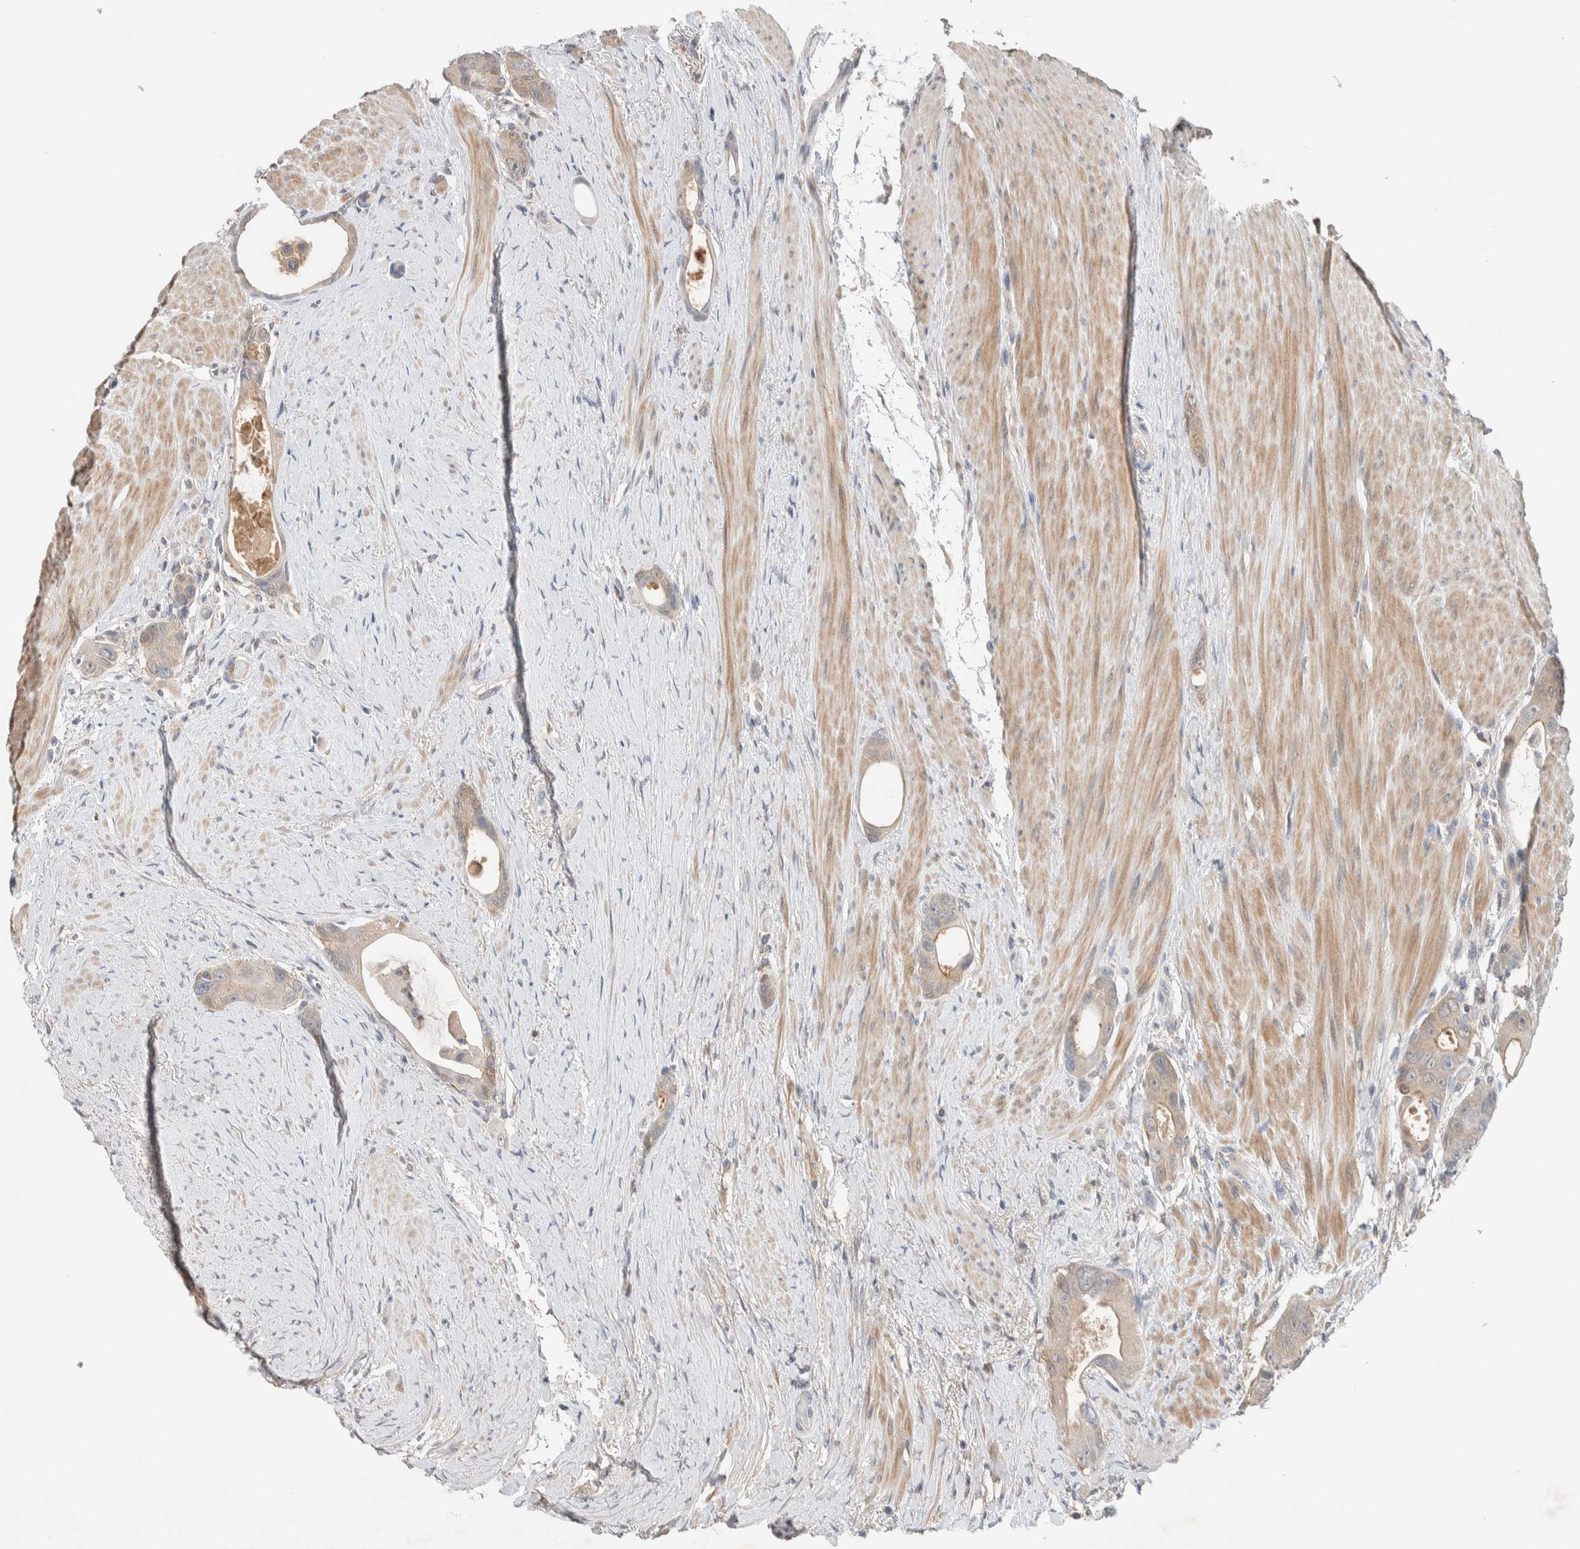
{"staining": {"intensity": "weak", "quantity": "<25%", "location": "cytoplasmic/membranous"}, "tissue": "colorectal cancer", "cell_type": "Tumor cells", "image_type": "cancer", "snomed": [{"axis": "morphology", "description": "Adenocarcinoma, NOS"}, {"axis": "topography", "description": "Rectum"}], "caption": "This is an immunohistochemistry histopathology image of human colorectal cancer. There is no positivity in tumor cells.", "gene": "DEPTOR", "patient": {"sex": "male", "age": 51}}